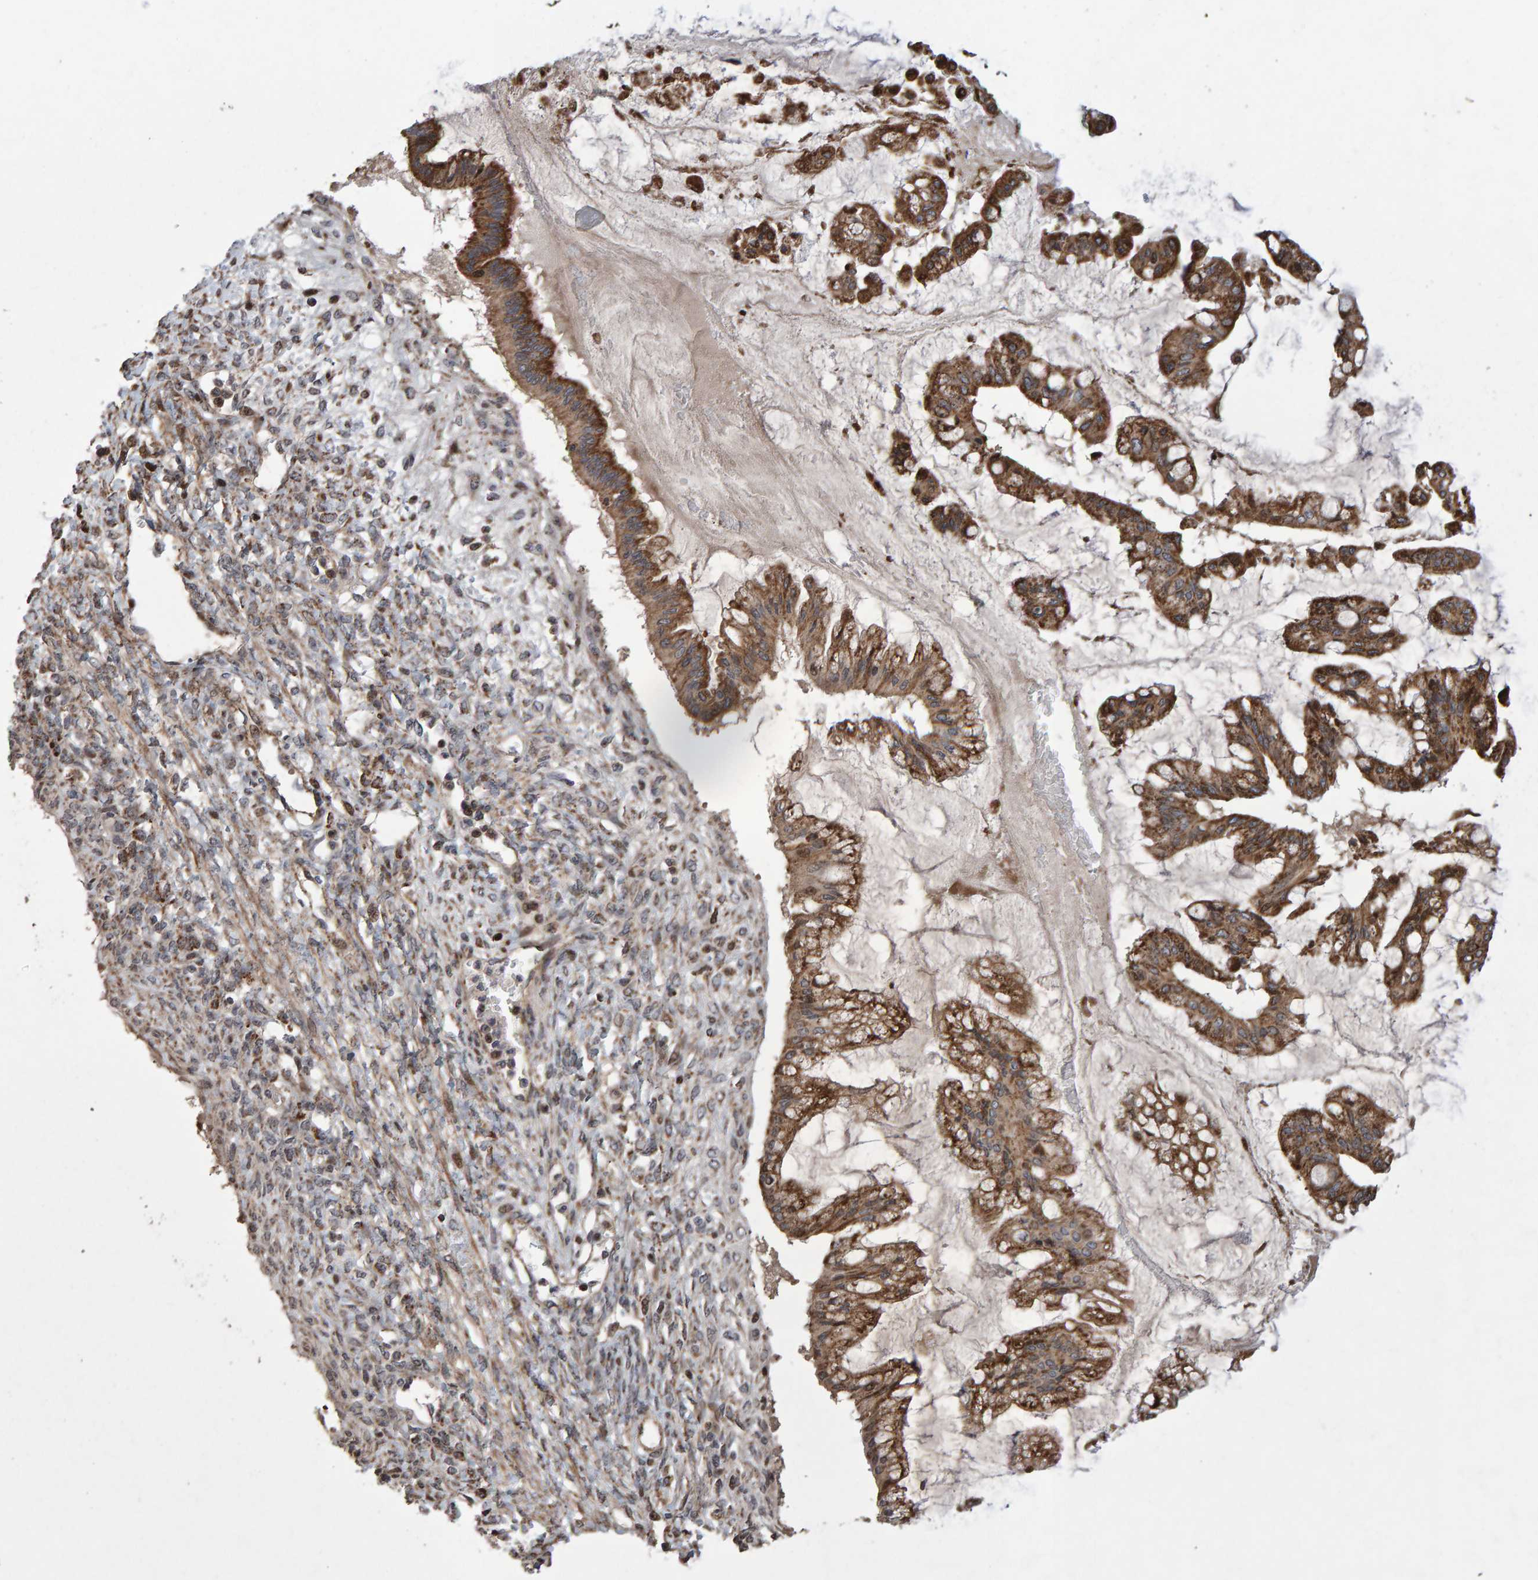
{"staining": {"intensity": "strong", "quantity": ">75%", "location": "cytoplasmic/membranous"}, "tissue": "ovarian cancer", "cell_type": "Tumor cells", "image_type": "cancer", "snomed": [{"axis": "morphology", "description": "Cystadenocarcinoma, mucinous, NOS"}, {"axis": "topography", "description": "Ovary"}], "caption": "A brown stain labels strong cytoplasmic/membranous staining of a protein in human ovarian cancer tumor cells.", "gene": "PECR", "patient": {"sex": "female", "age": 73}}